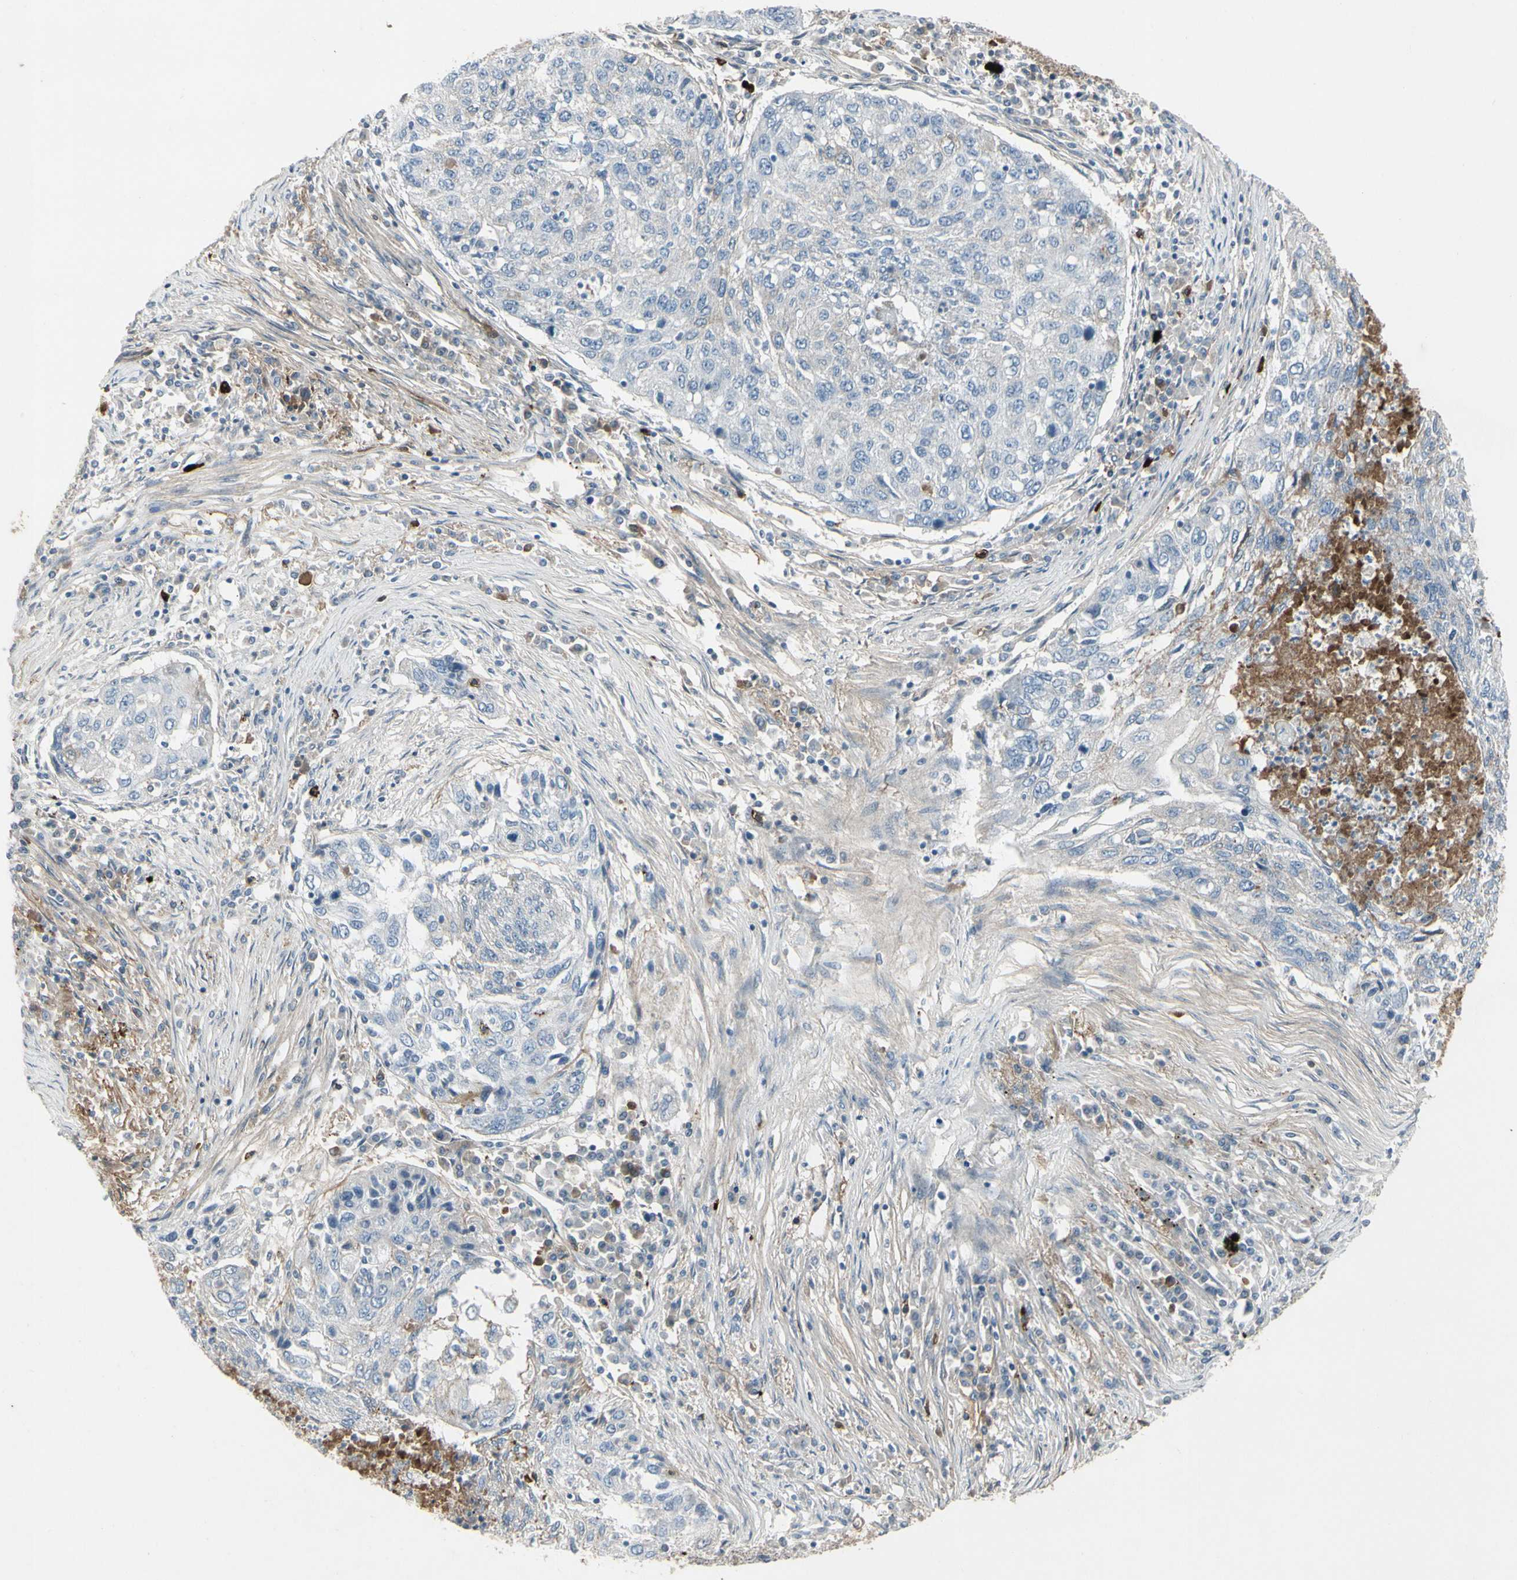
{"staining": {"intensity": "negative", "quantity": "none", "location": "none"}, "tissue": "lung cancer", "cell_type": "Tumor cells", "image_type": "cancer", "snomed": [{"axis": "morphology", "description": "Squamous cell carcinoma, NOS"}, {"axis": "topography", "description": "Lung"}], "caption": "Protein analysis of lung cancer exhibits no significant staining in tumor cells.", "gene": "IGHM", "patient": {"sex": "female", "age": 63}}